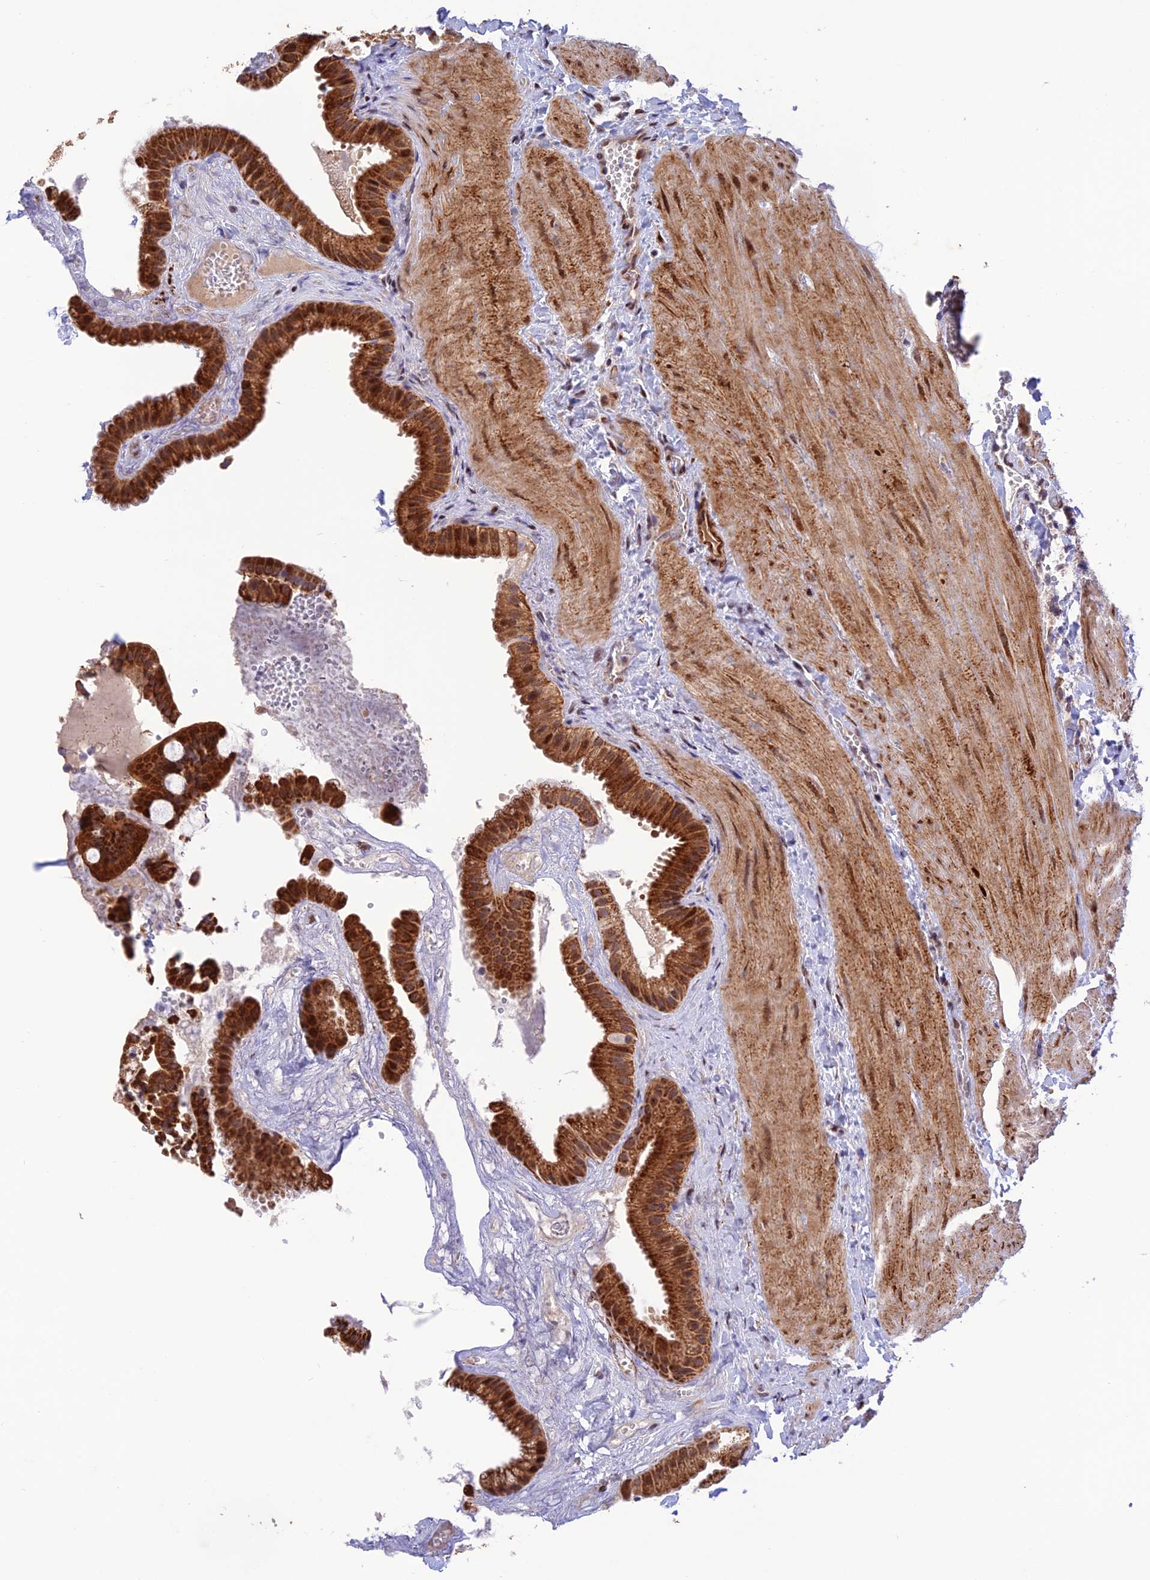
{"staining": {"intensity": "strong", "quantity": ">75%", "location": "cytoplasmic/membranous"}, "tissue": "gallbladder", "cell_type": "Glandular cells", "image_type": "normal", "snomed": [{"axis": "morphology", "description": "Normal tissue, NOS"}, {"axis": "topography", "description": "Gallbladder"}], "caption": "IHC photomicrograph of benign human gallbladder stained for a protein (brown), which reveals high levels of strong cytoplasmic/membranous positivity in approximately >75% of glandular cells.", "gene": "WDR55", "patient": {"sex": "male", "age": 55}}